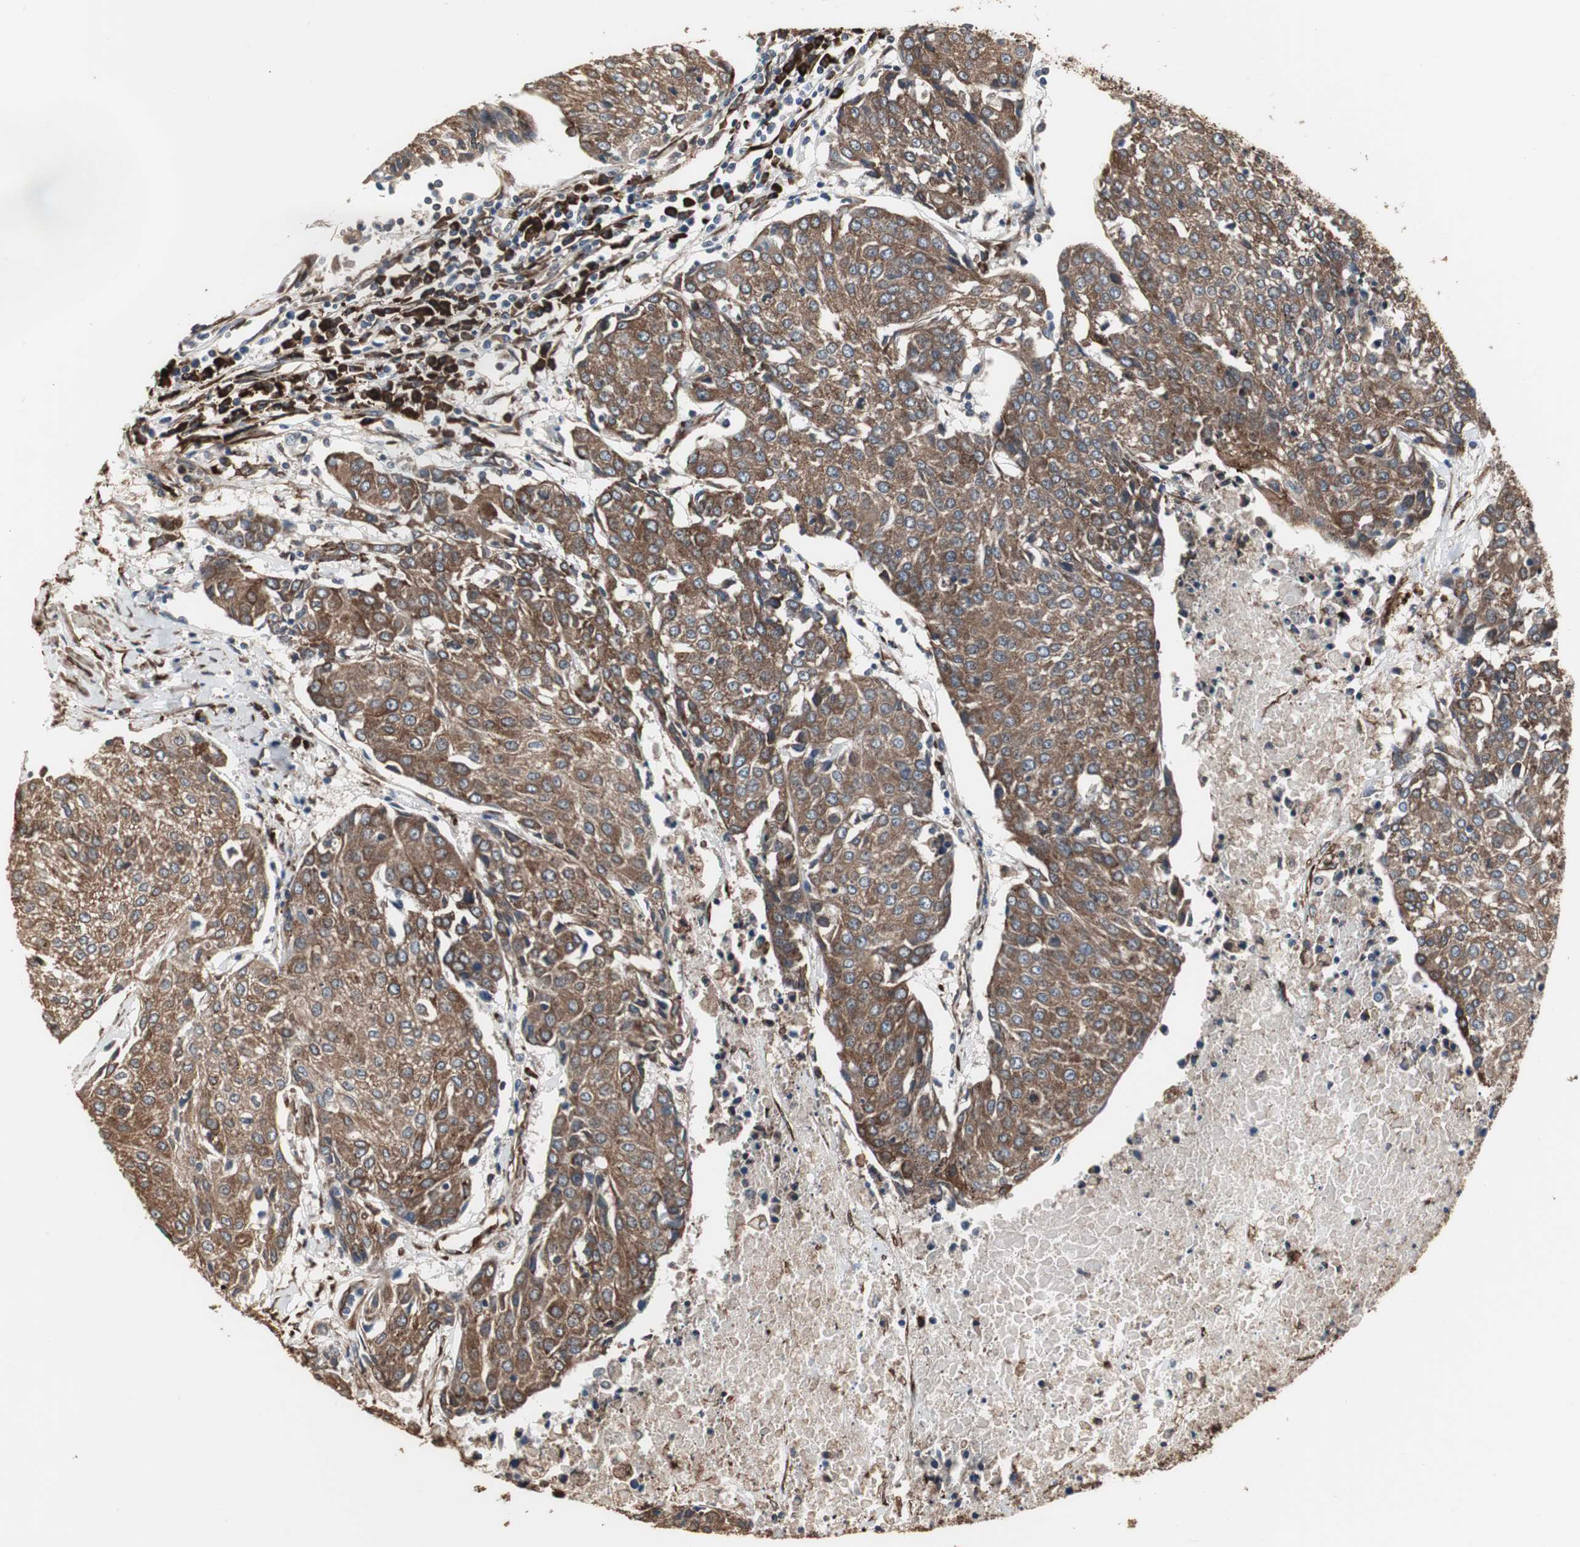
{"staining": {"intensity": "moderate", "quantity": ">75%", "location": "cytoplasmic/membranous"}, "tissue": "urothelial cancer", "cell_type": "Tumor cells", "image_type": "cancer", "snomed": [{"axis": "morphology", "description": "Urothelial carcinoma, High grade"}, {"axis": "topography", "description": "Urinary bladder"}], "caption": "About >75% of tumor cells in human high-grade urothelial carcinoma display moderate cytoplasmic/membranous protein expression as visualized by brown immunohistochemical staining.", "gene": "CALU", "patient": {"sex": "female", "age": 85}}